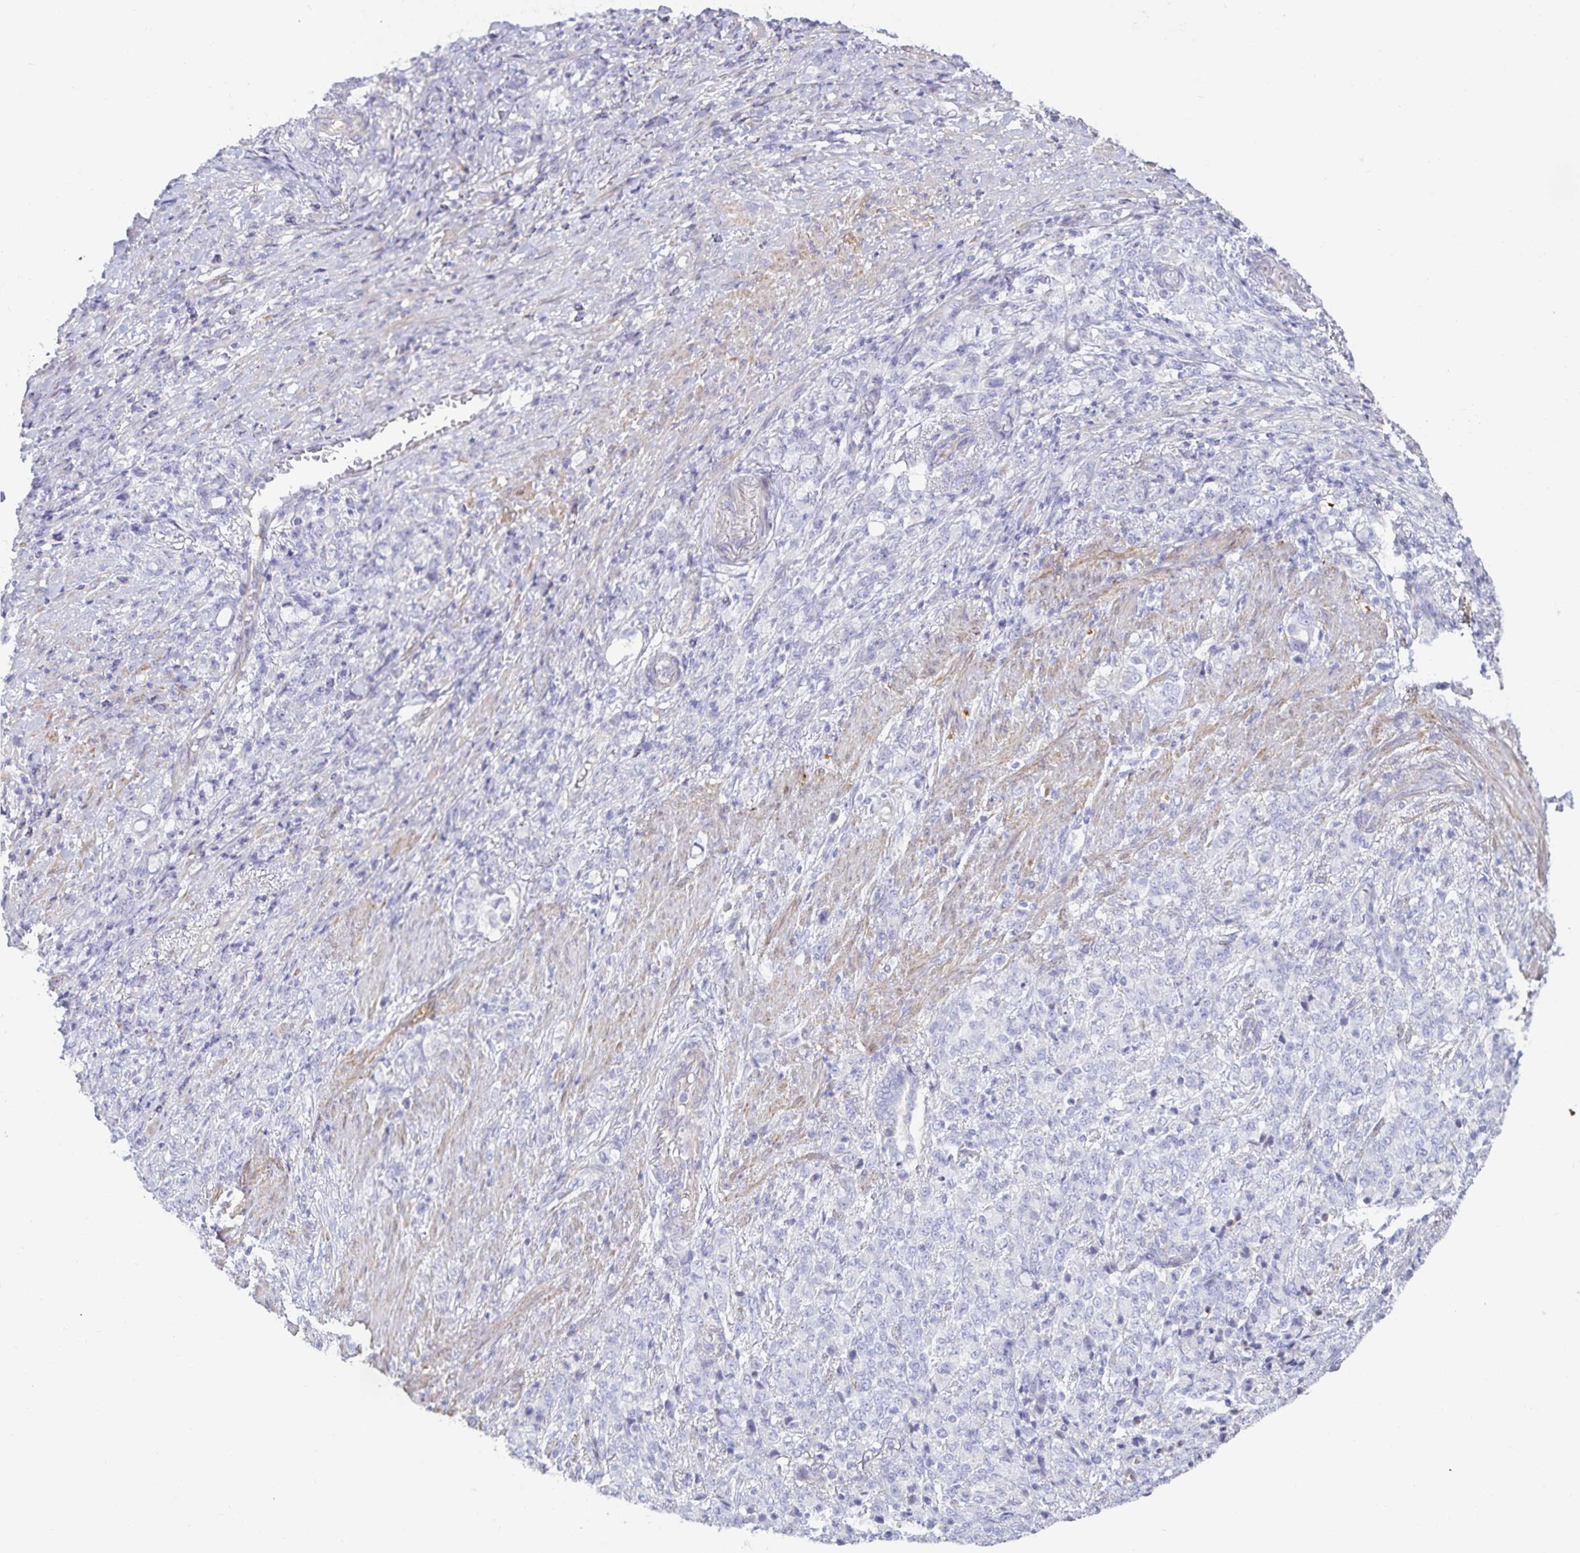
{"staining": {"intensity": "negative", "quantity": "none", "location": "none"}, "tissue": "stomach cancer", "cell_type": "Tumor cells", "image_type": "cancer", "snomed": [{"axis": "morphology", "description": "Adenocarcinoma, NOS"}, {"axis": "topography", "description": "Stomach"}], "caption": "Micrograph shows no protein staining in tumor cells of stomach cancer (adenocarcinoma) tissue.", "gene": "SPAG4", "patient": {"sex": "female", "age": 79}}